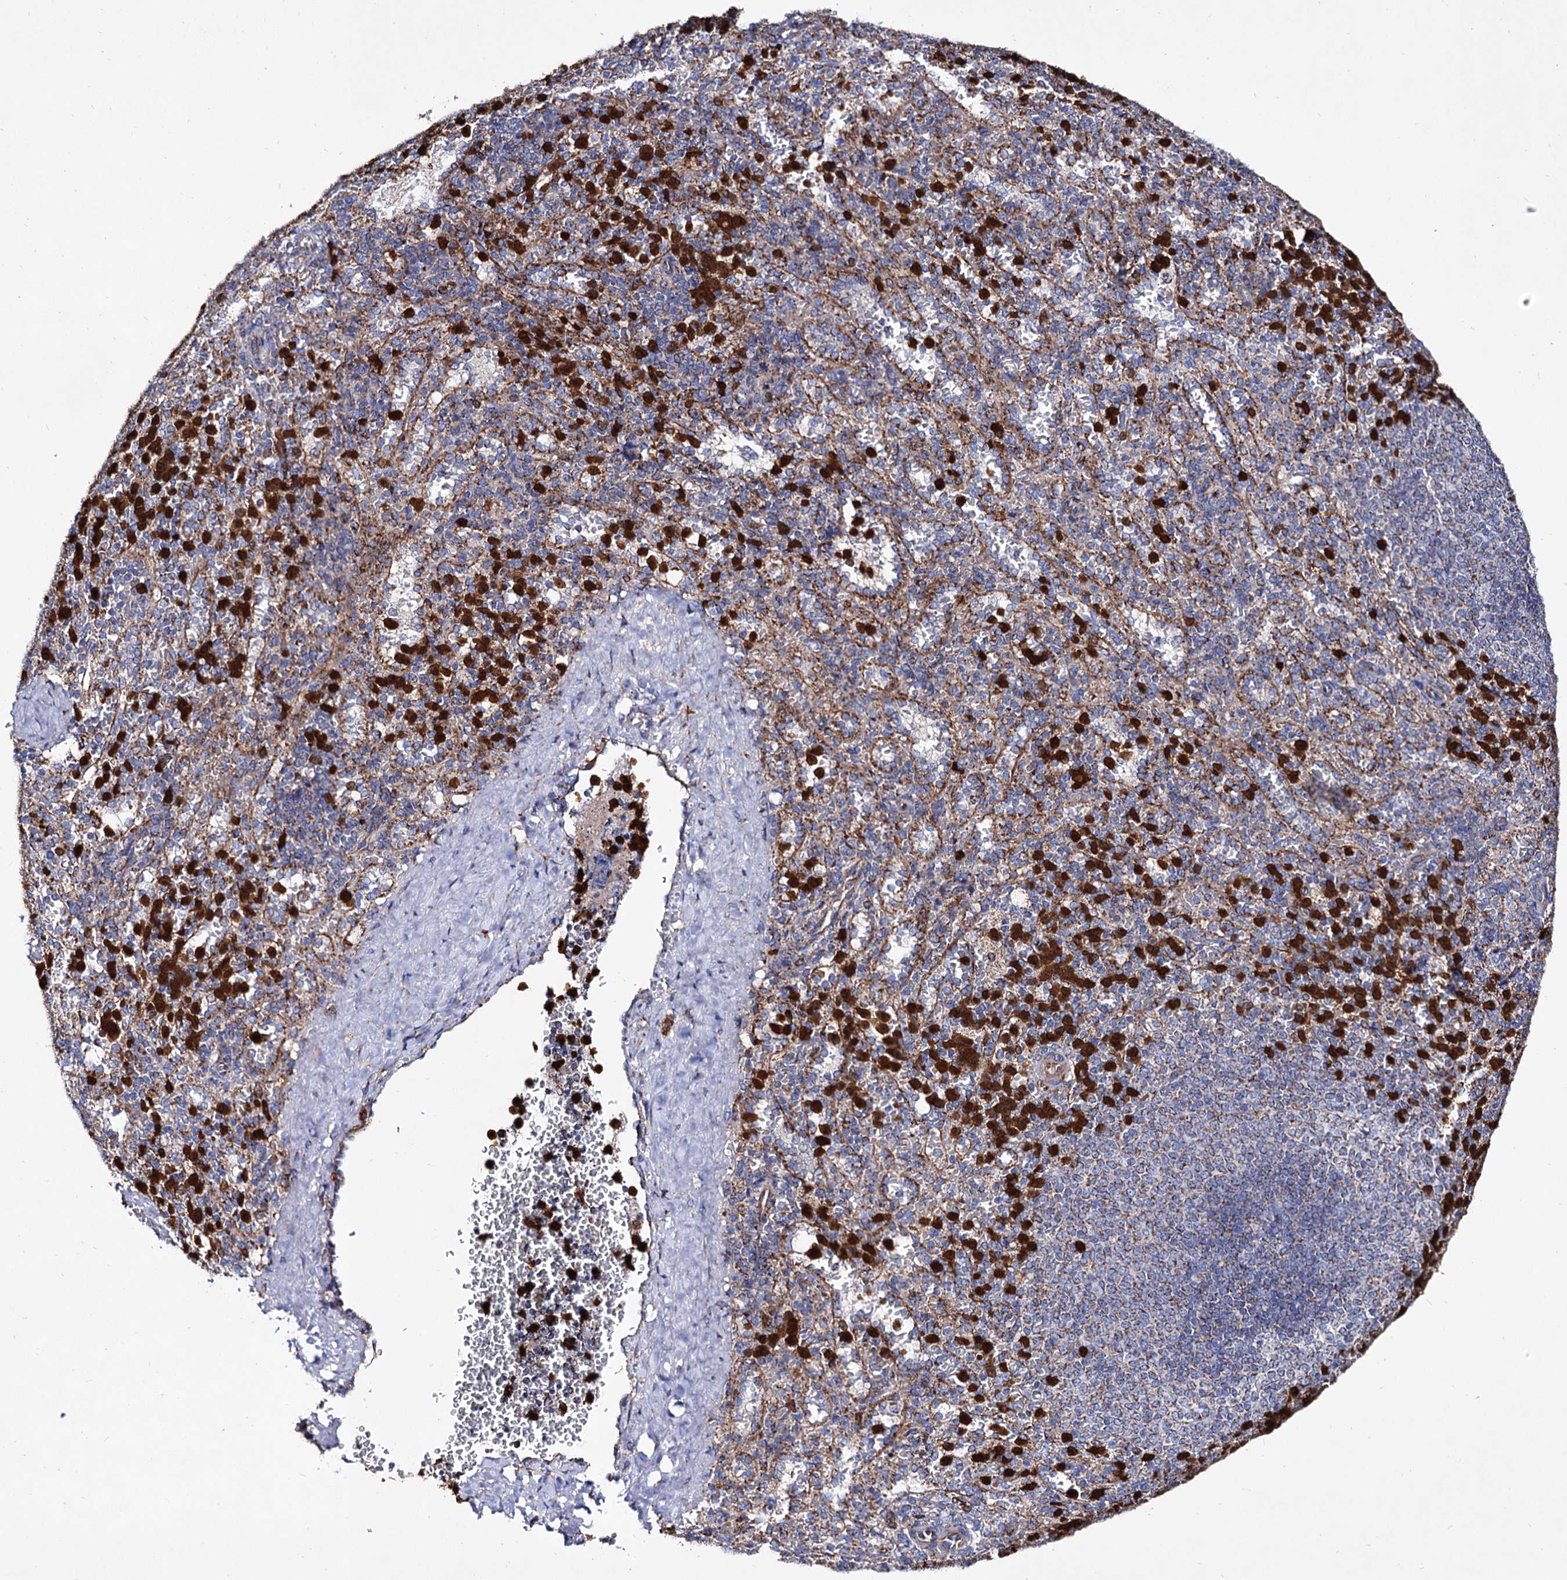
{"staining": {"intensity": "strong", "quantity": "25%-75%", "location": "cytoplasmic/membranous"}, "tissue": "spleen", "cell_type": "Cells in red pulp", "image_type": "normal", "snomed": [{"axis": "morphology", "description": "Normal tissue, NOS"}, {"axis": "topography", "description": "Spleen"}], "caption": "IHC micrograph of benign spleen: spleen stained using immunohistochemistry demonstrates high levels of strong protein expression localized specifically in the cytoplasmic/membranous of cells in red pulp, appearing as a cytoplasmic/membranous brown color.", "gene": "ACAD9", "patient": {"sex": "female", "age": 21}}